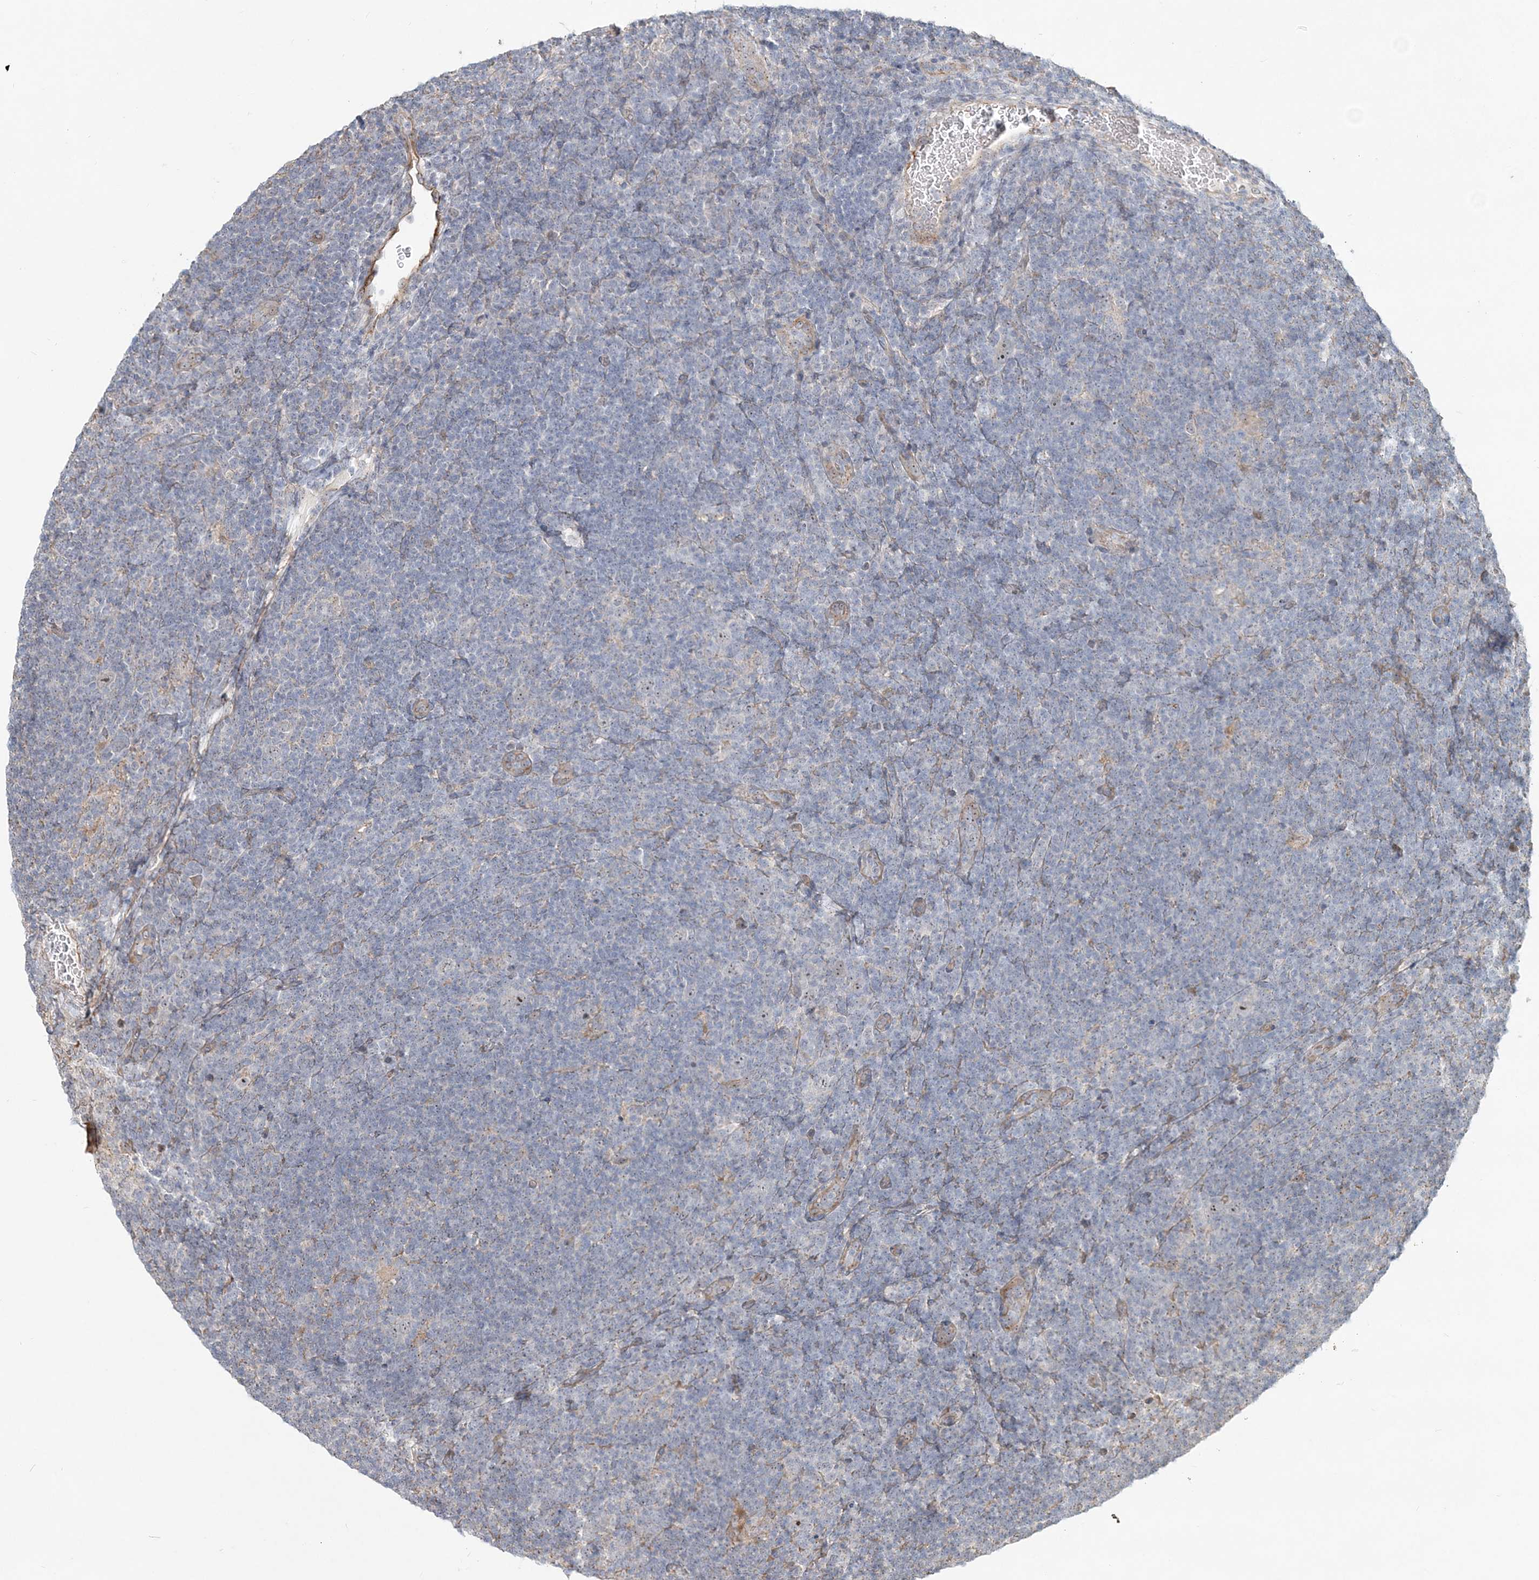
{"staining": {"intensity": "negative", "quantity": "none", "location": "none"}, "tissue": "lymphoma", "cell_type": "Tumor cells", "image_type": "cancer", "snomed": [{"axis": "morphology", "description": "Hodgkin's disease, NOS"}, {"axis": "topography", "description": "Lymph node"}], "caption": "IHC image of neoplastic tissue: lymphoma stained with DAB (3,3'-diaminobenzidine) demonstrates no significant protein expression in tumor cells.", "gene": "CXXC5", "patient": {"sex": "female", "age": 57}}